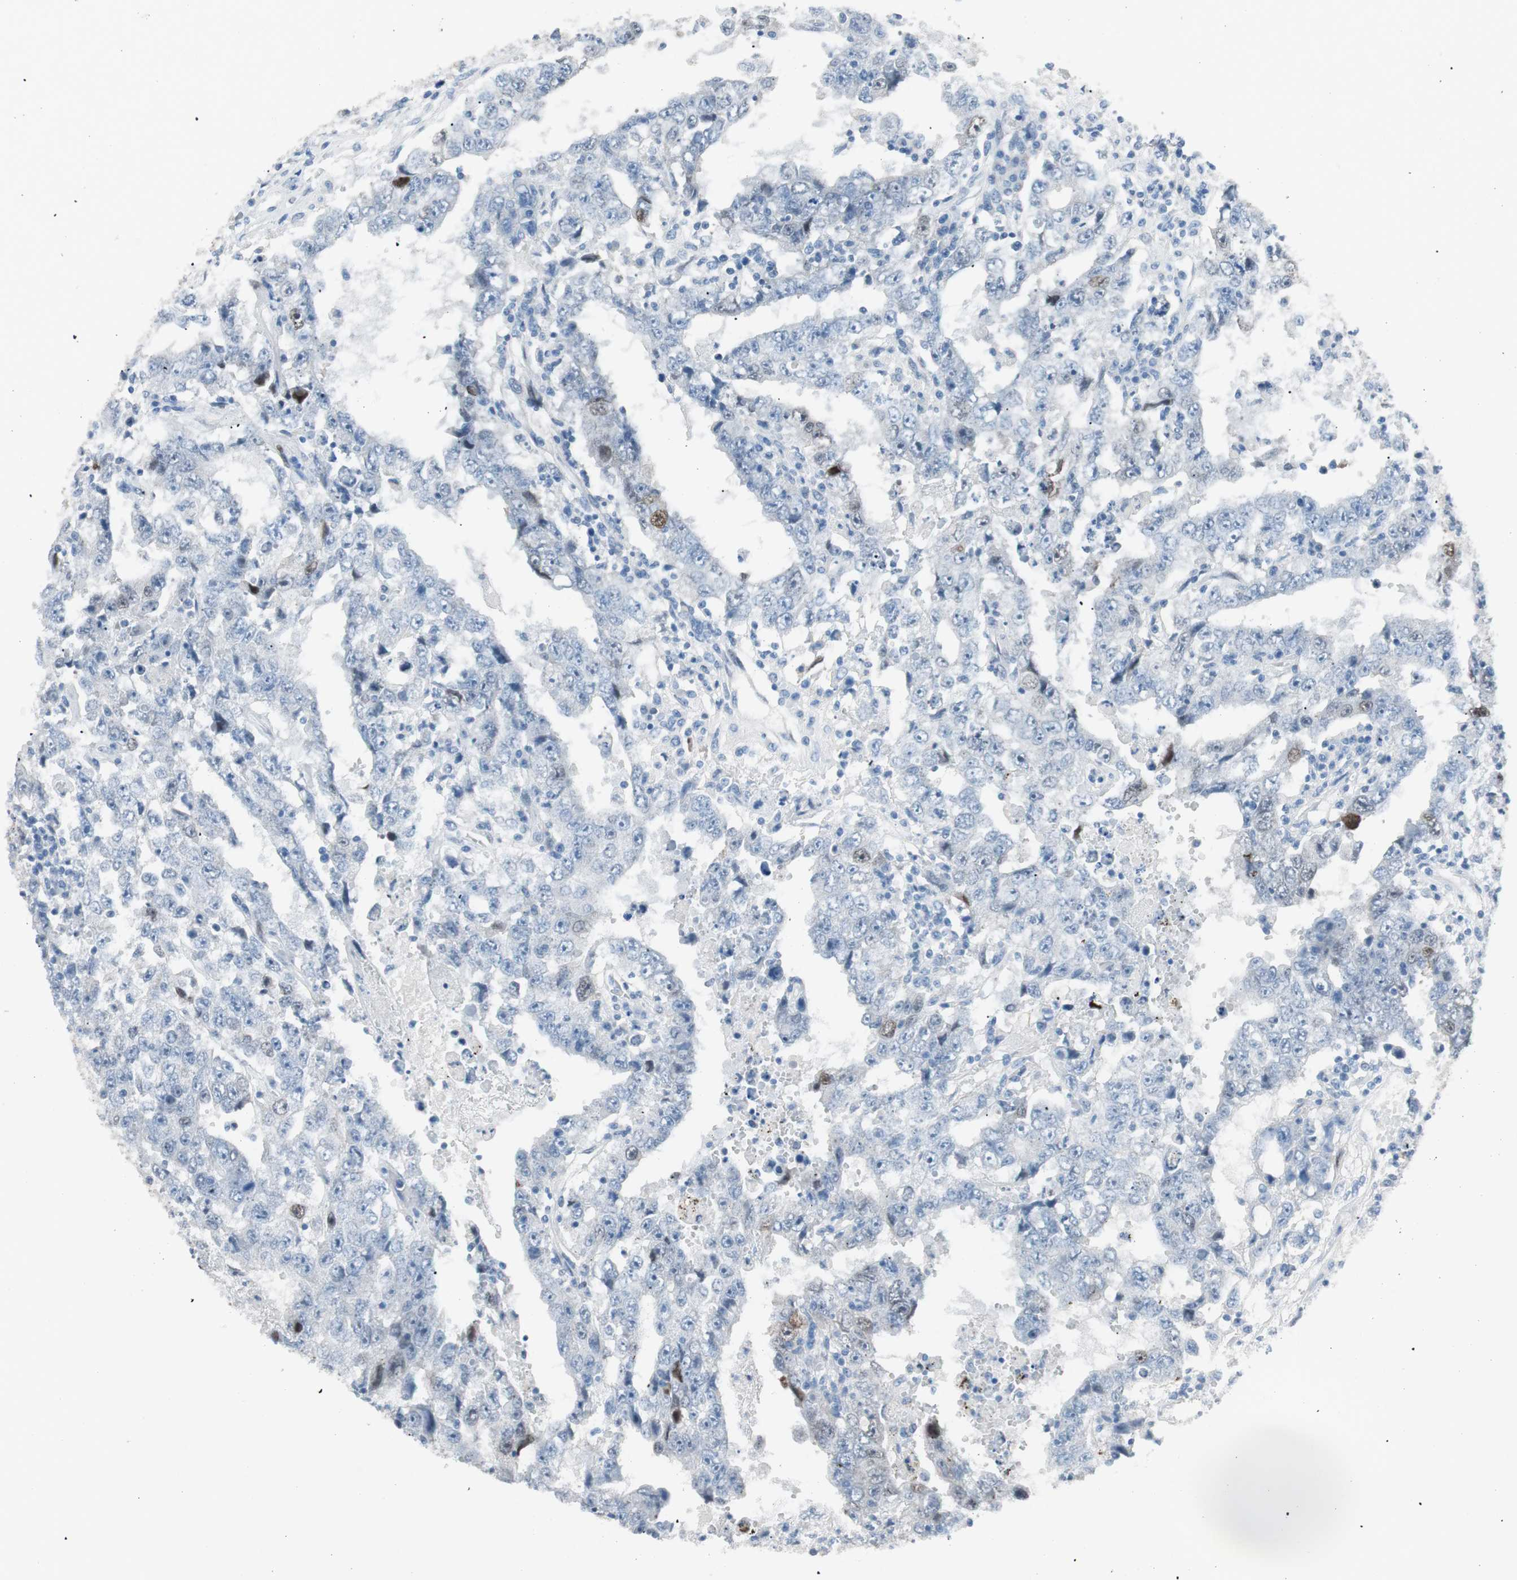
{"staining": {"intensity": "moderate", "quantity": "<25%", "location": "nuclear"}, "tissue": "testis cancer", "cell_type": "Tumor cells", "image_type": "cancer", "snomed": [{"axis": "morphology", "description": "Carcinoma, Embryonal, NOS"}, {"axis": "topography", "description": "Testis"}], "caption": "This is a histology image of immunohistochemistry staining of testis cancer, which shows moderate expression in the nuclear of tumor cells.", "gene": "FOSL1", "patient": {"sex": "male", "age": 26}}